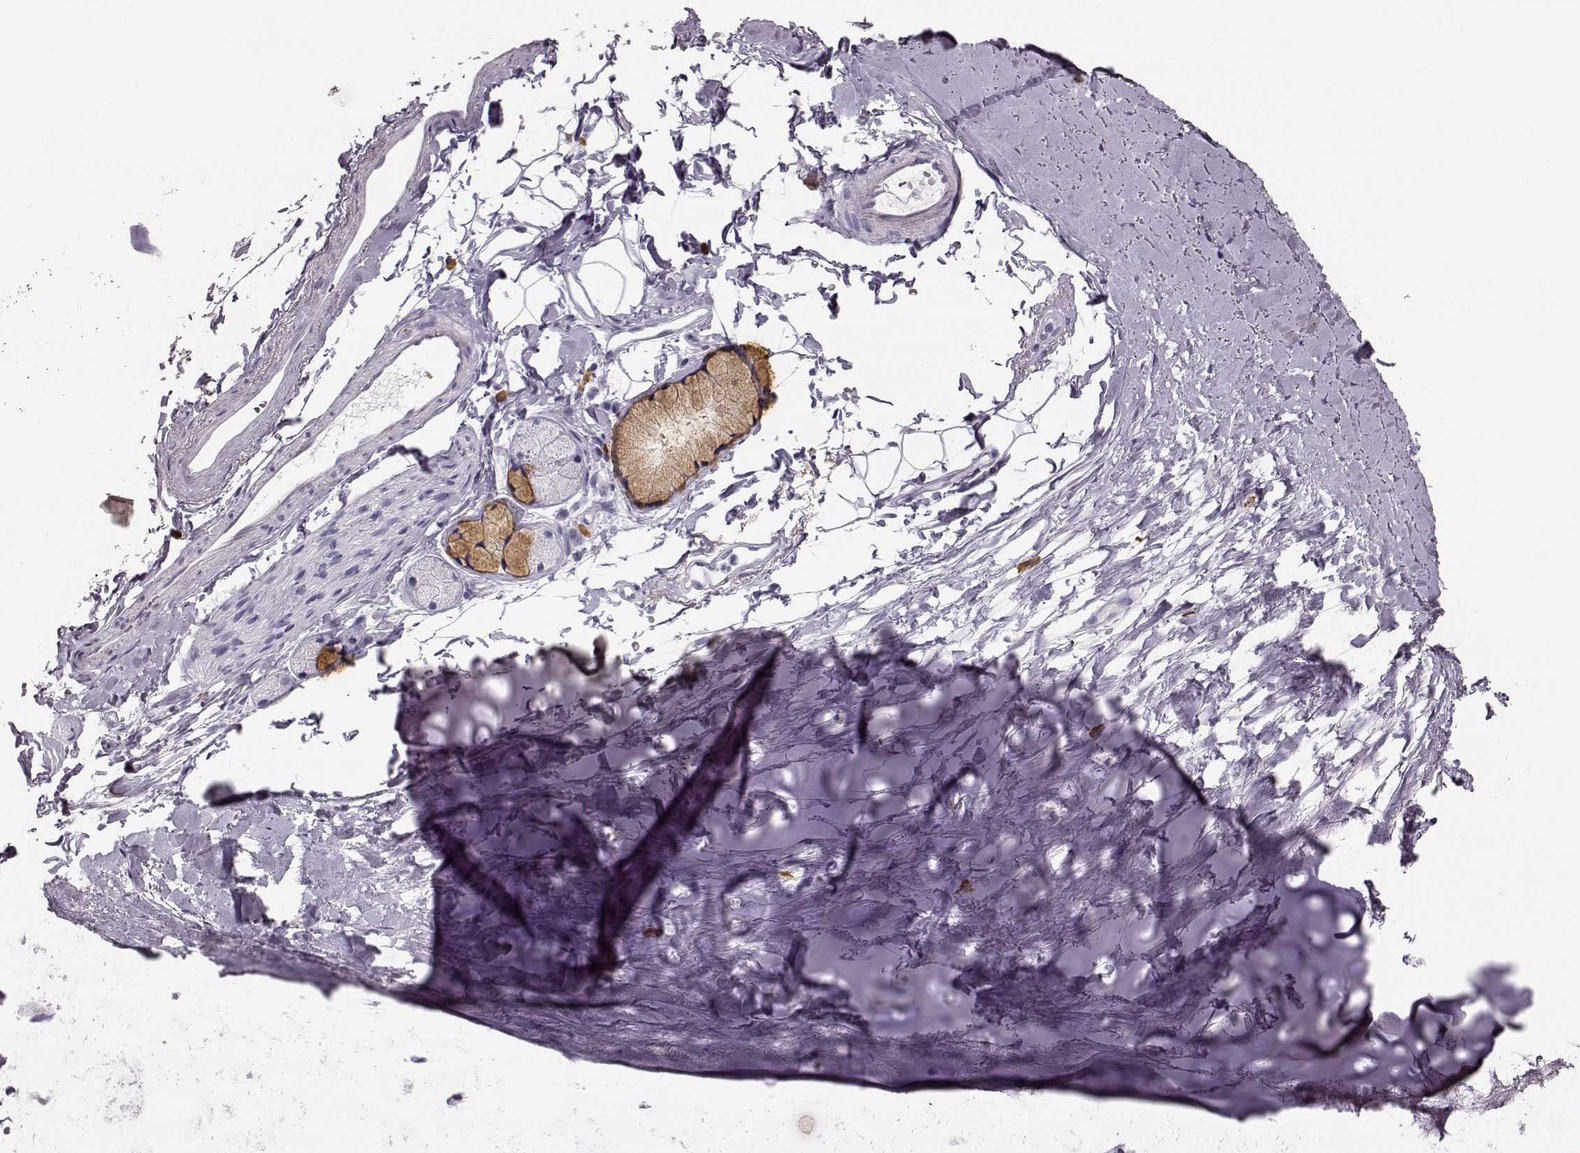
{"staining": {"intensity": "negative", "quantity": "none", "location": "none"}, "tissue": "adipose tissue", "cell_type": "Adipocytes", "image_type": "normal", "snomed": [{"axis": "morphology", "description": "Normal tissue, NOS"}, {"axis": "morphology", "description": "Squamous cell carcinoma, NOS"}, {"axis": "topography", "description": "Cartilage tissue"}, {"axis": "topography", "description": "Bronchus"}], "caption": "This photomicrograph is of unremarkable adipose tissue stained with IHC to label a protein in brown with the nuclei are counter-stained blue. There is no expression in adipocytes.", "gene": "NPTXR", "patient": {"sex": "male", "age": 72}}